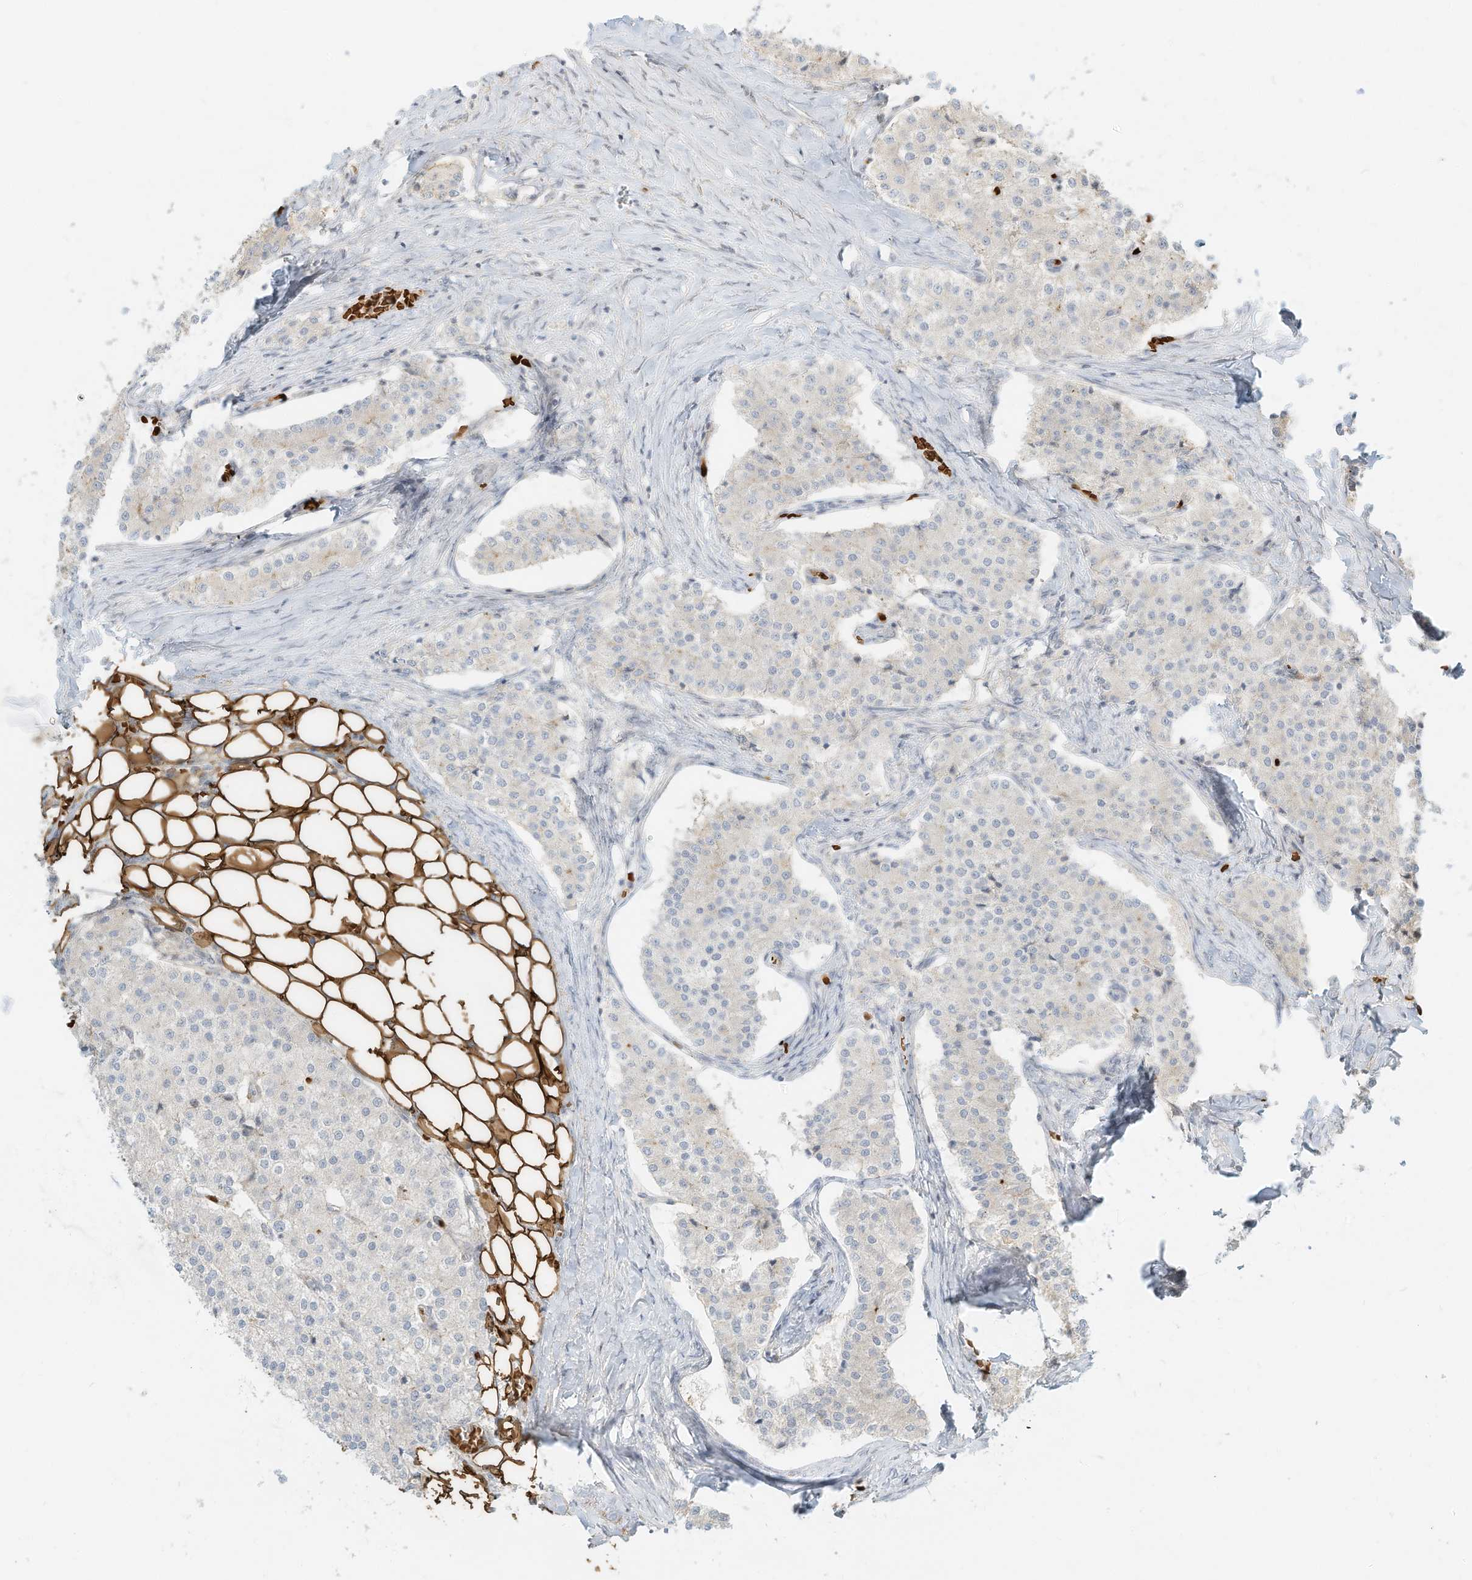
{"staining": {"intensity": "negative", "quantity": "none", "location": "none"}, "tissue": "carcinoid", "cell_type": "Tumor cells", "image_type": "cancer", "snomed": [{"axis": "morphology", "description": "Carcinoid, malignant, NOS"}, {"axis": "topography", "description": "Colon"}], "caption": "This is a histopathology image of immunohistochemistry staining of carcinoid, which shows no staining in tumor cells.", "gene": "OFD1", "patient": {"sex": "female", "age": 52}}